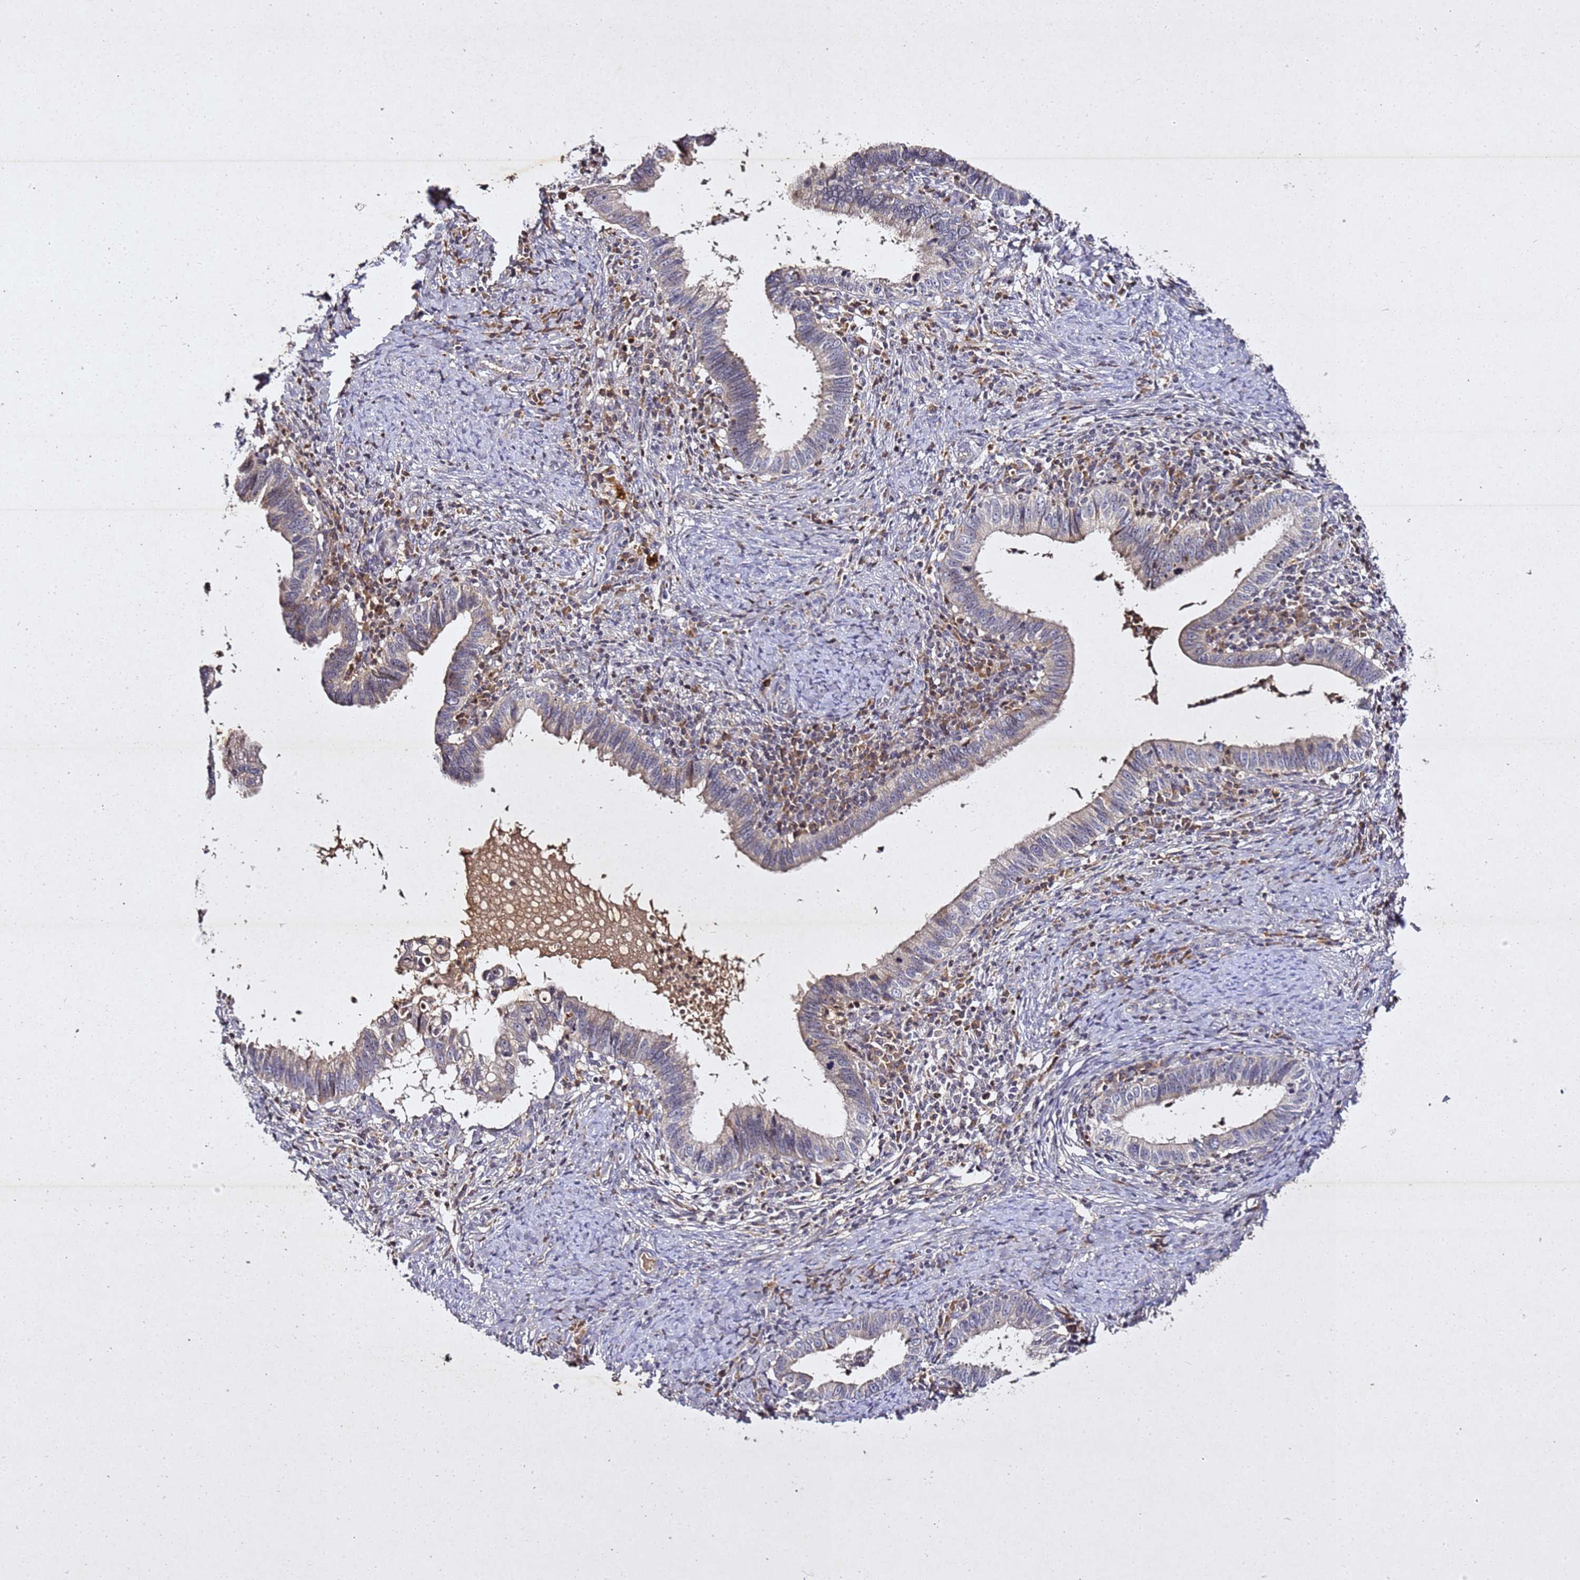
{"staining": {"intensity": "weak", "quantity": "<25%", "location": "cytoplasmic/membranous"}, "tissue": "cervical cancer", "cell_type": "Tumor cells", "image_type": "cancer", "snomed": [{"axis": "morphology", "description": "Adenocarcinoma, NOS"}, {"axis": "topography", "description": "Cervix"}], "caption": "This is an IHC histopathology image of adenocarcinoma (cervical). There is no positivity in tumor cells.", "gene": "SV2B", "patient": {"sex": "female", "age": 36}}